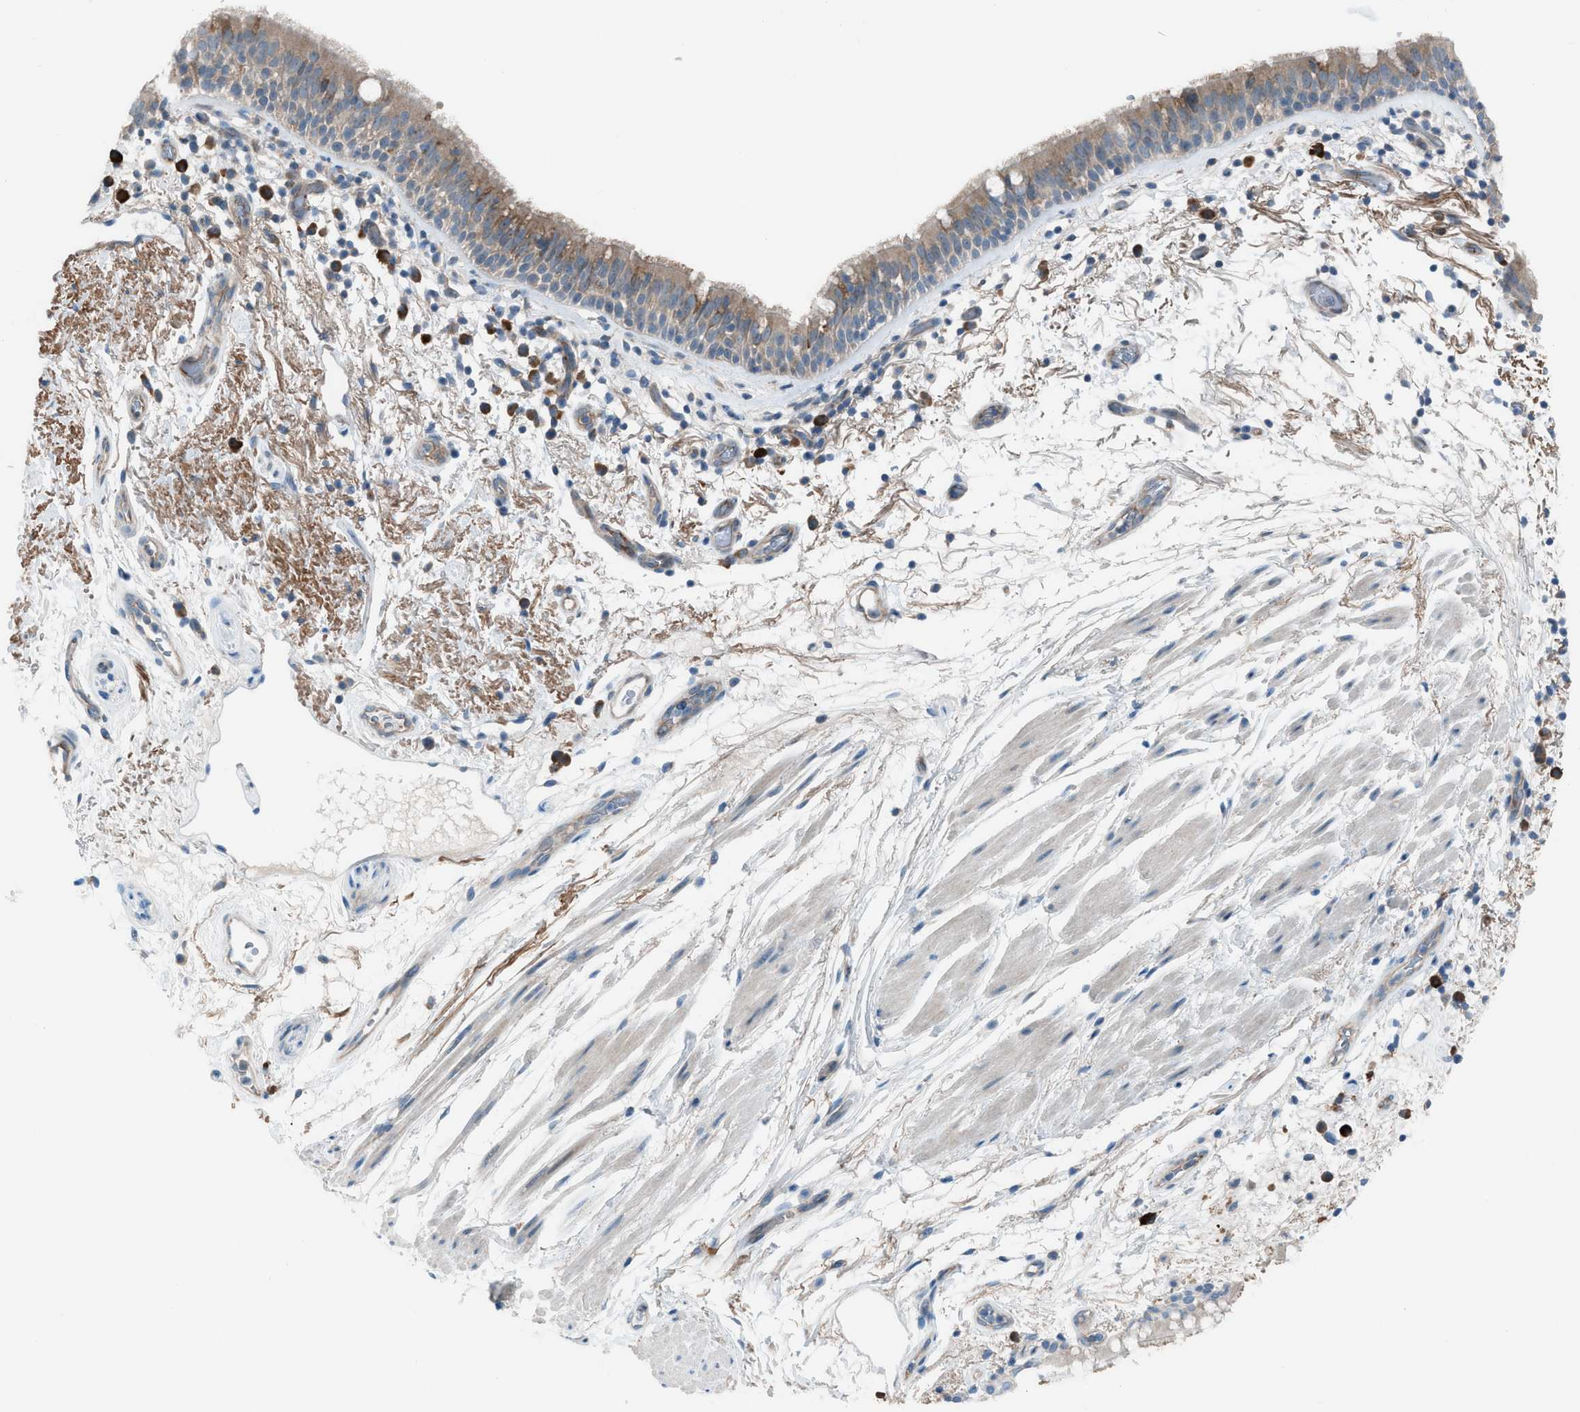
{"staining": {"intensity": "weak", "quantity": ">75%", "location": "cytoplasmic/membranous"}, "tissue": "bronchus", "cell_type": "Respiratory epithelial cells", "image_type": "normal", "snomed": [{"axis": "morphology", "description": "Normal tissue, NOS"}, {"axis": "morphology", "description": "Inflammation, NOS"}, {"axis": "topography", "description": "Cartilage tissue"}, {"axis": "topography", "description": "Bronchus"}], "caption": "Protein expression analysis of normal bronchus demonstrates weak cytoplasmic/membranous expression in approximately >75% of respiratory epithelial cells.", "gene": "HEG1", "patient": {"sex": "male", "age": 77}}